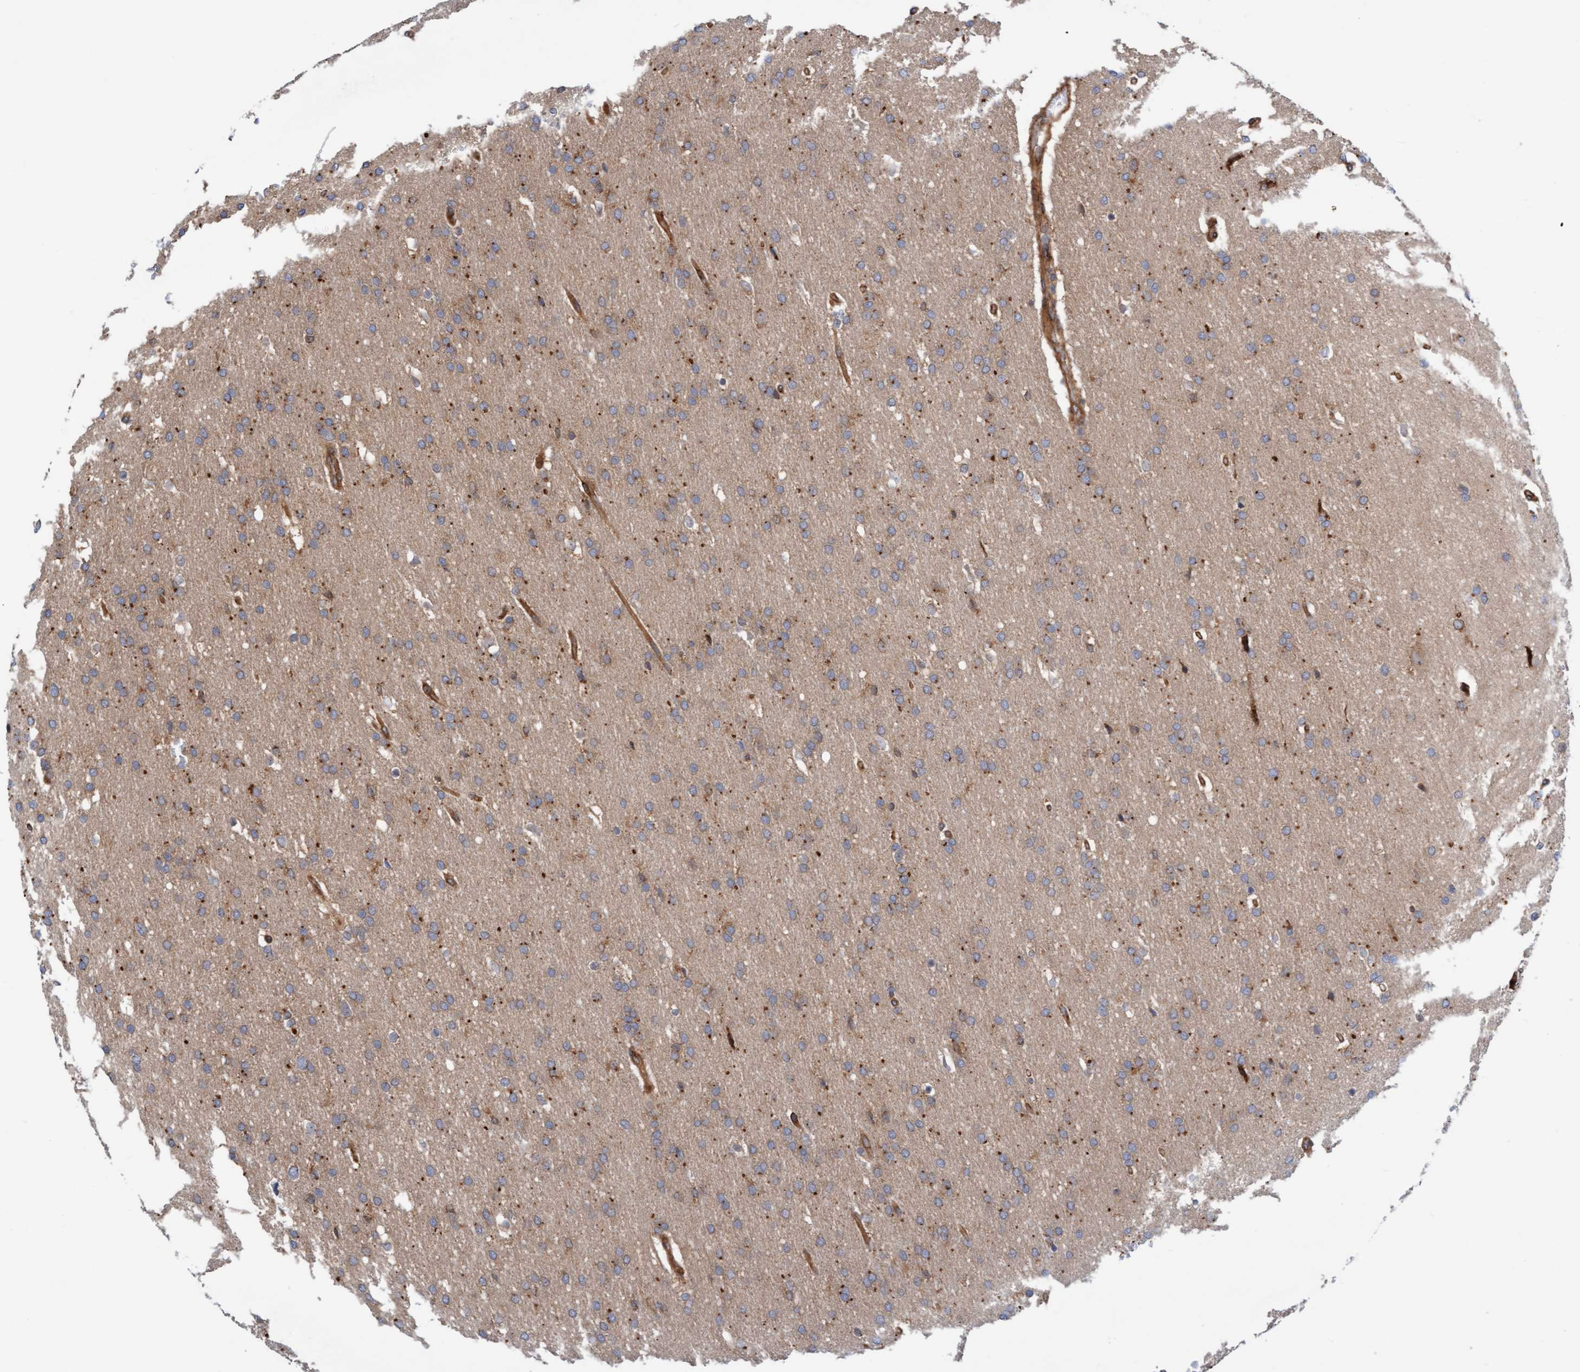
{"staining": {"intensity": "weak", "quantity": ">75%", "location": "cytoplasmic/membranous"}, "tissue": "glioma", "cell_type": "Tumor cells", "image_type": "cancer", "snomed": [{"axis": "morphology", "description": "Glioma, malignant, Low grade"}, {"axis": "topography", "description": "Brain"}], "caption": "Immunohistochemistry micrograph of neoplastic tissue: glioma stained using immunohistochemistry (IHC) exhibits low levels of weak protein expression localized specifically in the cytoplasmic/membranous of tumor cells, appearing as a cytoplasmic/membranous brown color.", "gene": "KIAA0753", "patient": {"sex": "female", "age": 37}}